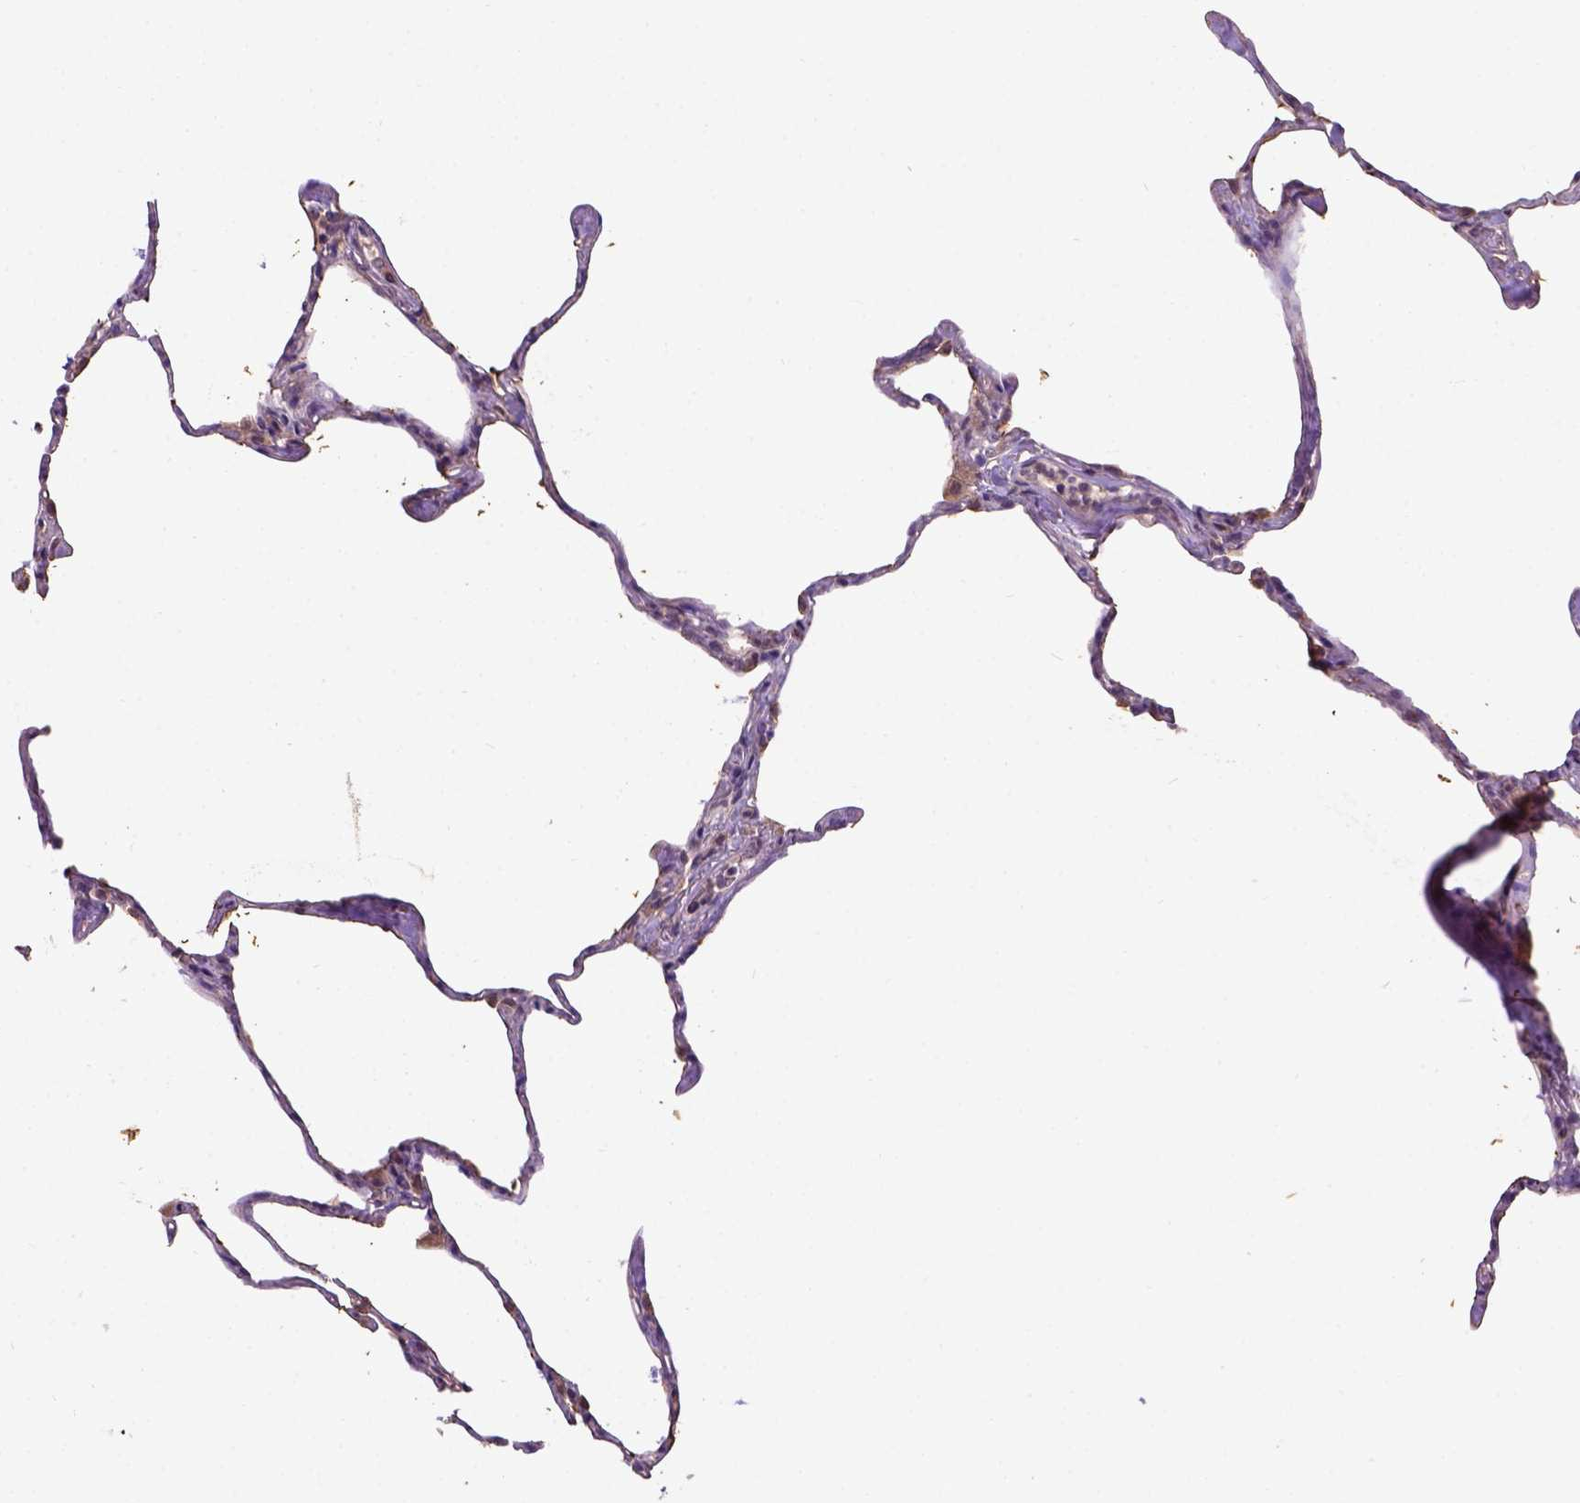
{"staining": {"intensity": "moderate", "quantity": "<25%", "location": "cytoplasmic/membranous"}, "tissue": "lung", "cell_type": "Alveolar cells", "image_type": "normal", "snomed": [{"axis": "morphology", "description": "Normal tissue, NOS"}, {"axis": "topography", "description": "Lung"}], "caption": "Alveolar cells exhibit moderate cytoplasmic/membranous positivity in about <25% of cells in normal lung. (DAB IHC, brown staining for protein, blue staining for nuclei).", "gene": "KBTBD8", "patient": {"sex": "male", "age": 65}}